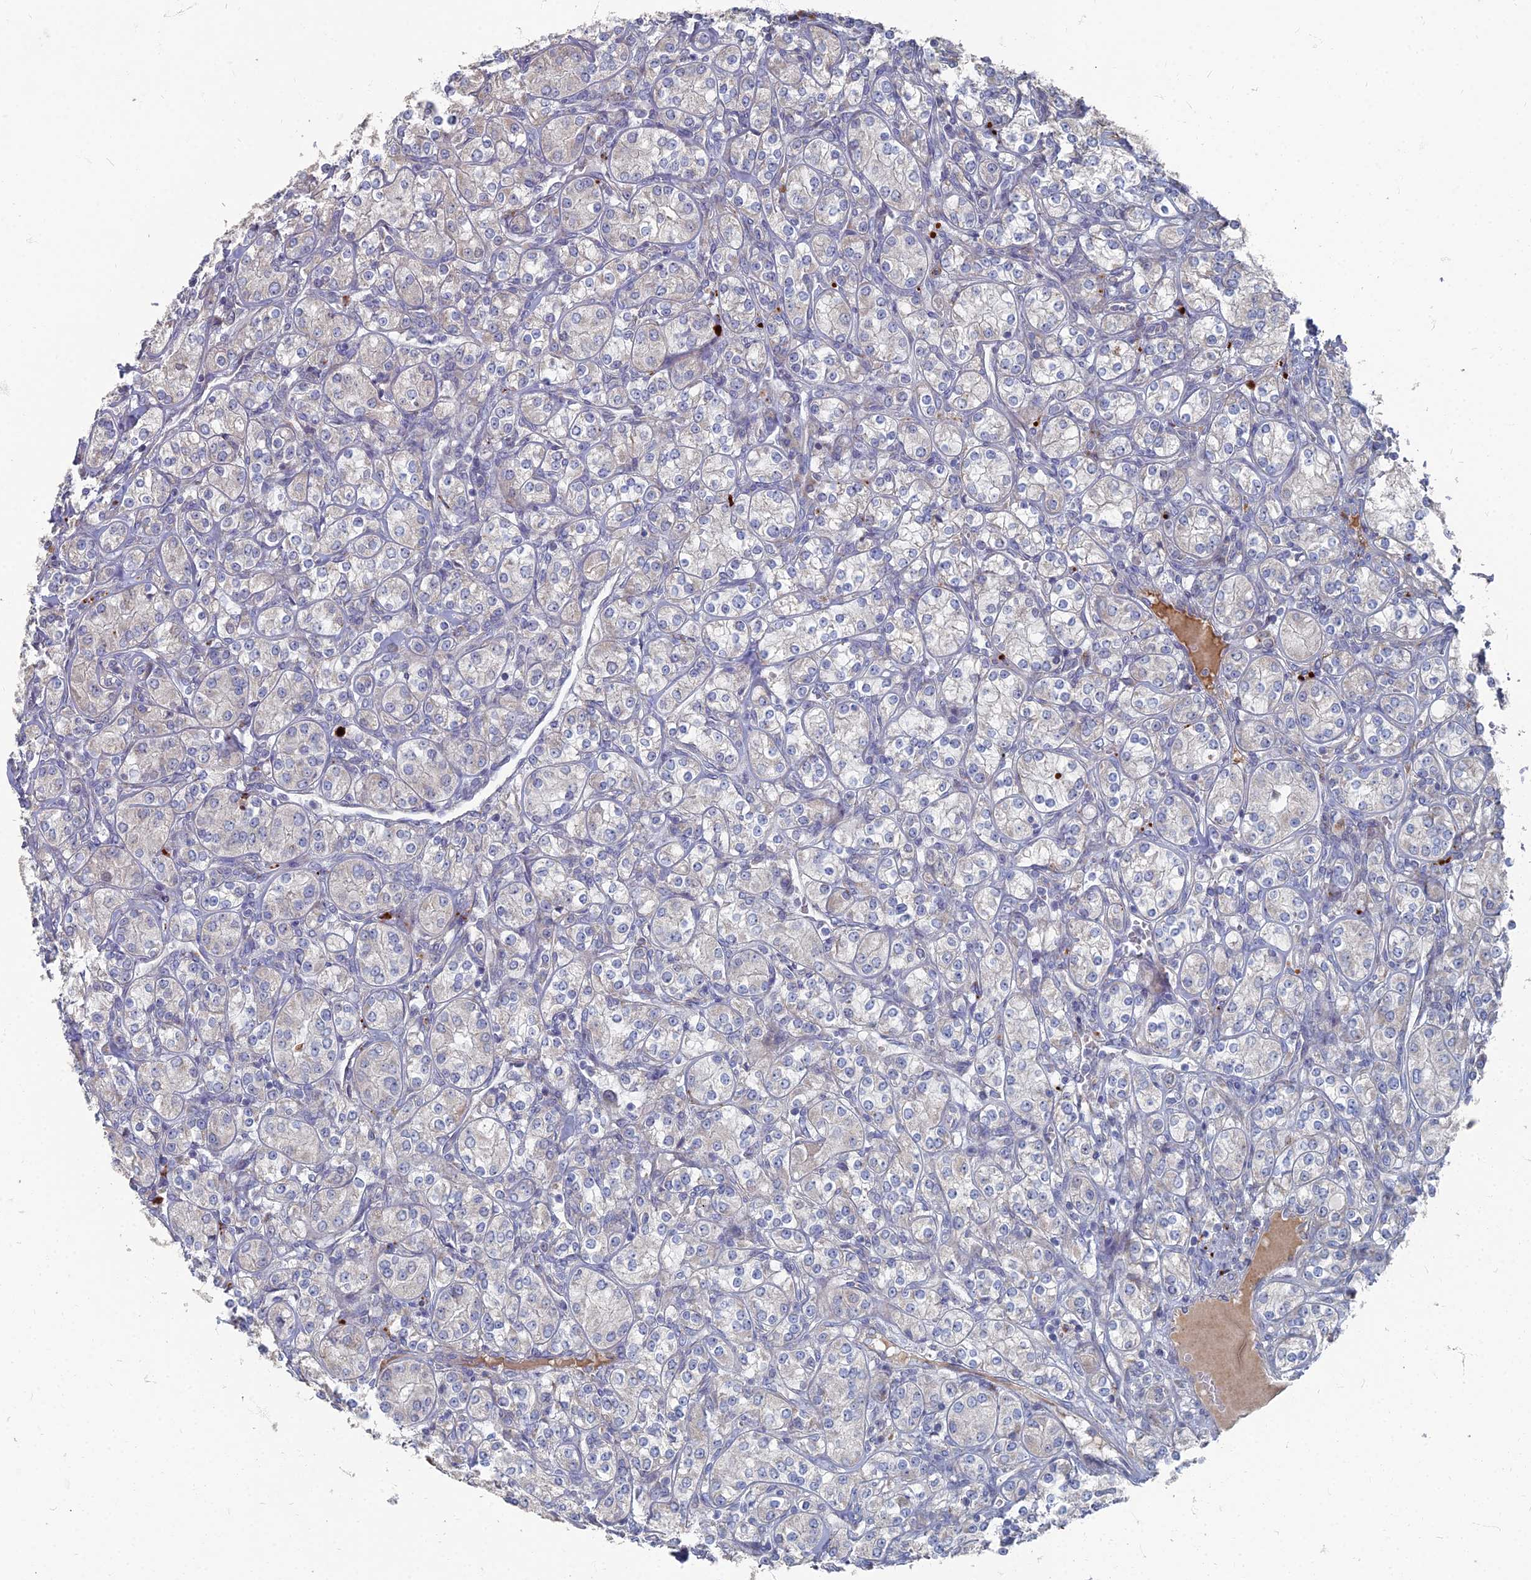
{"staining": {"intensity": "negative", "quantity": "none", "location": "none"}, "tissue": "renal cancer", "cell_type": "Tumor cells", "image_type": "cancer", "snomed": [{"axis": "morphology", "description": "Adenocarcinoma, NOS"}, {"axis": "topography", "description": "Kidney"}], "caption": "The photomicrograph demonstrates no significant positivity in tumor cells of renal cancer.", "gene": "TMEM128", "patient": {"sex": "male", "age": 77}}